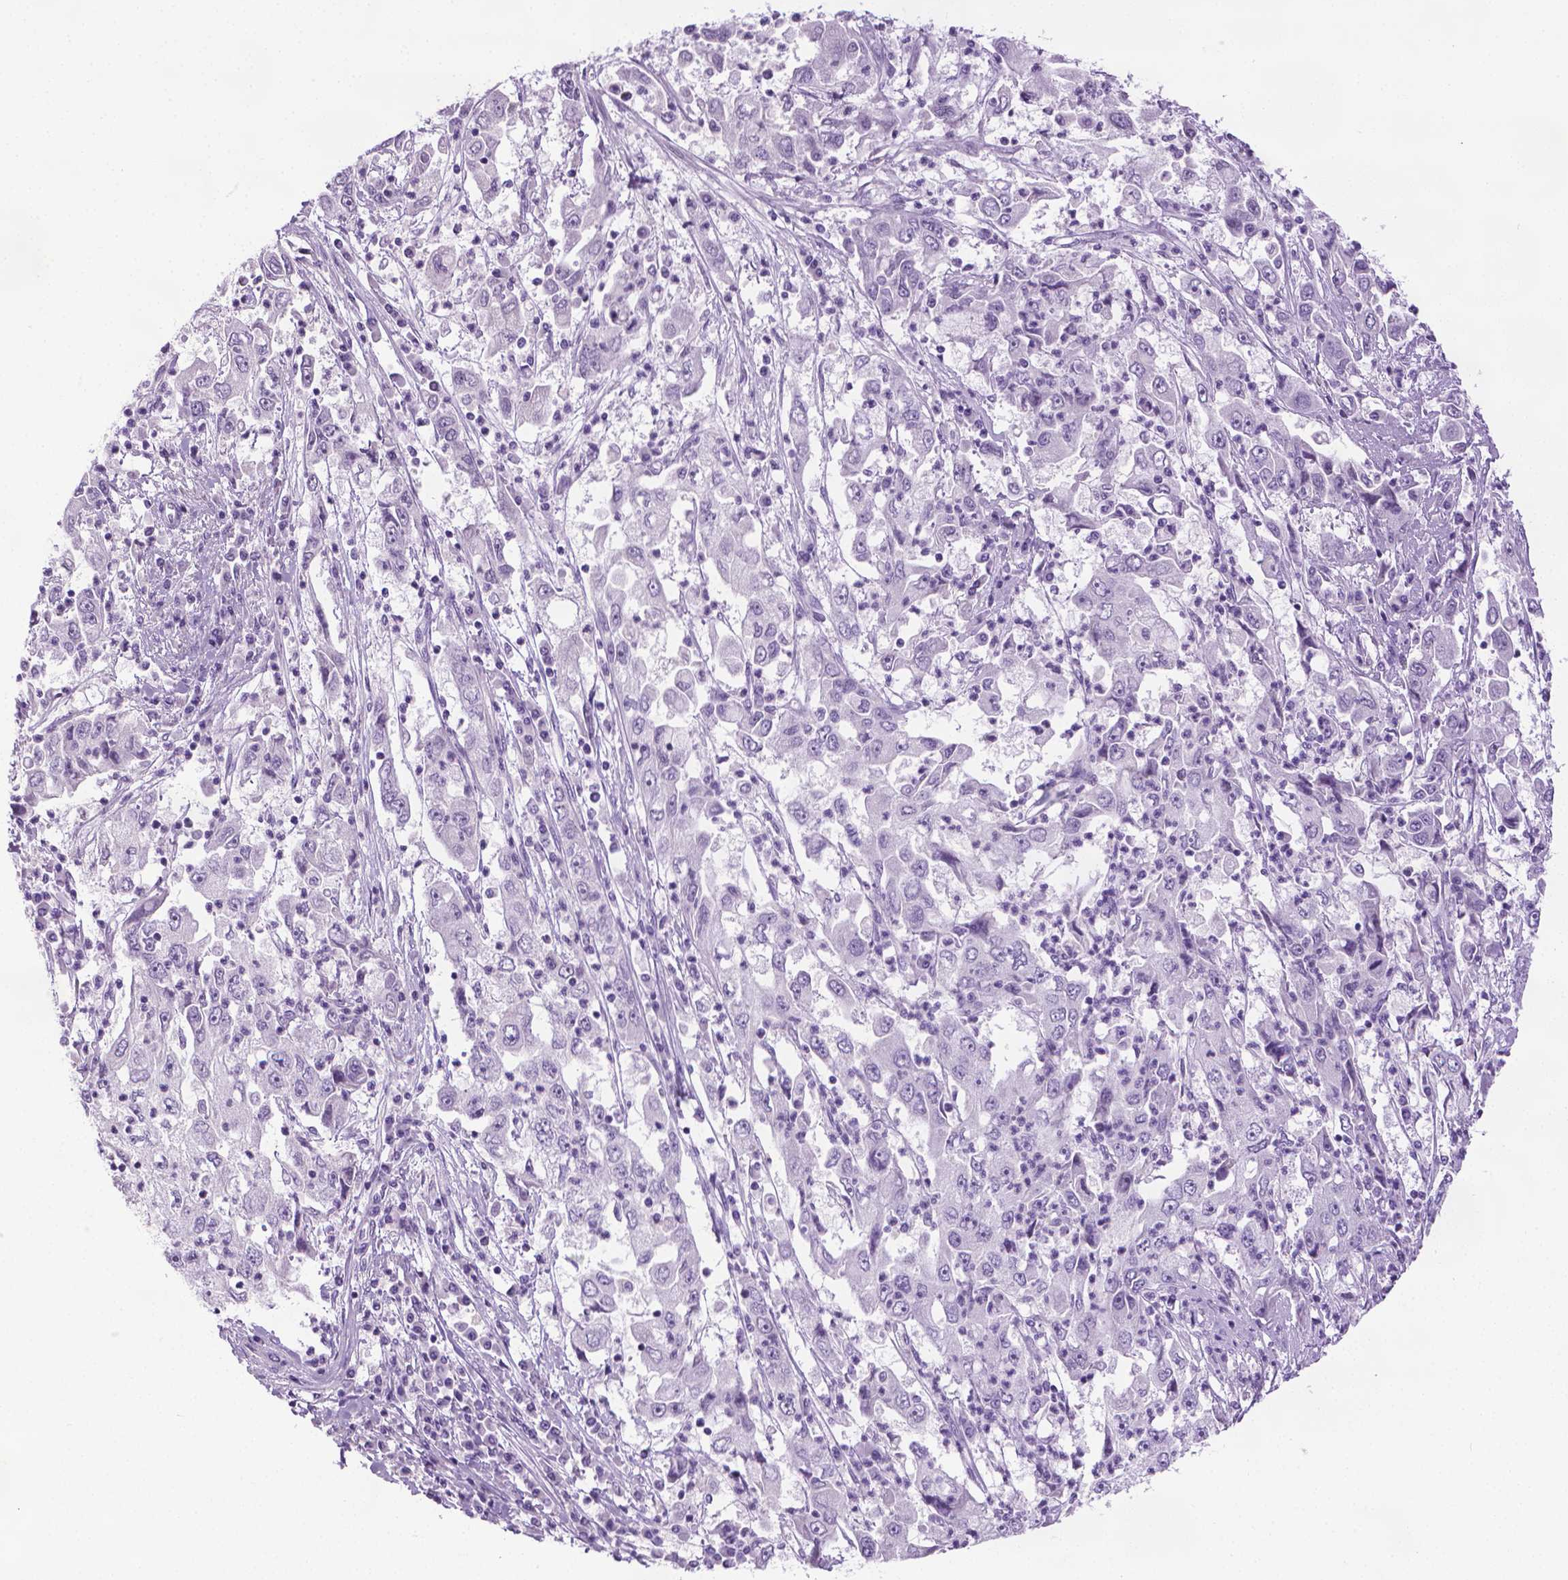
{"staining": {"intensity": "negative", "quantity": "none", "location": "none"}, "tissue": "cervical cancer", "cell_type": "Tumor cells", "image_type": "cancer", "snomed": [{"axis": "morphology", "description": "Squamous cell carcinoma, NOS"}, {"axis": "topography", "description": "Cervix"}], "caption": "Cervical cancer was stained to show a protein in brown. There is no significant expression in tumor cells. (DAB (3,3'-diaminobenzidine) immunohistochemistry visualized using brightfield microscopy, high magnification).", "gene": "DNAI7", "patient": {"sex": "female", "age": 36}}